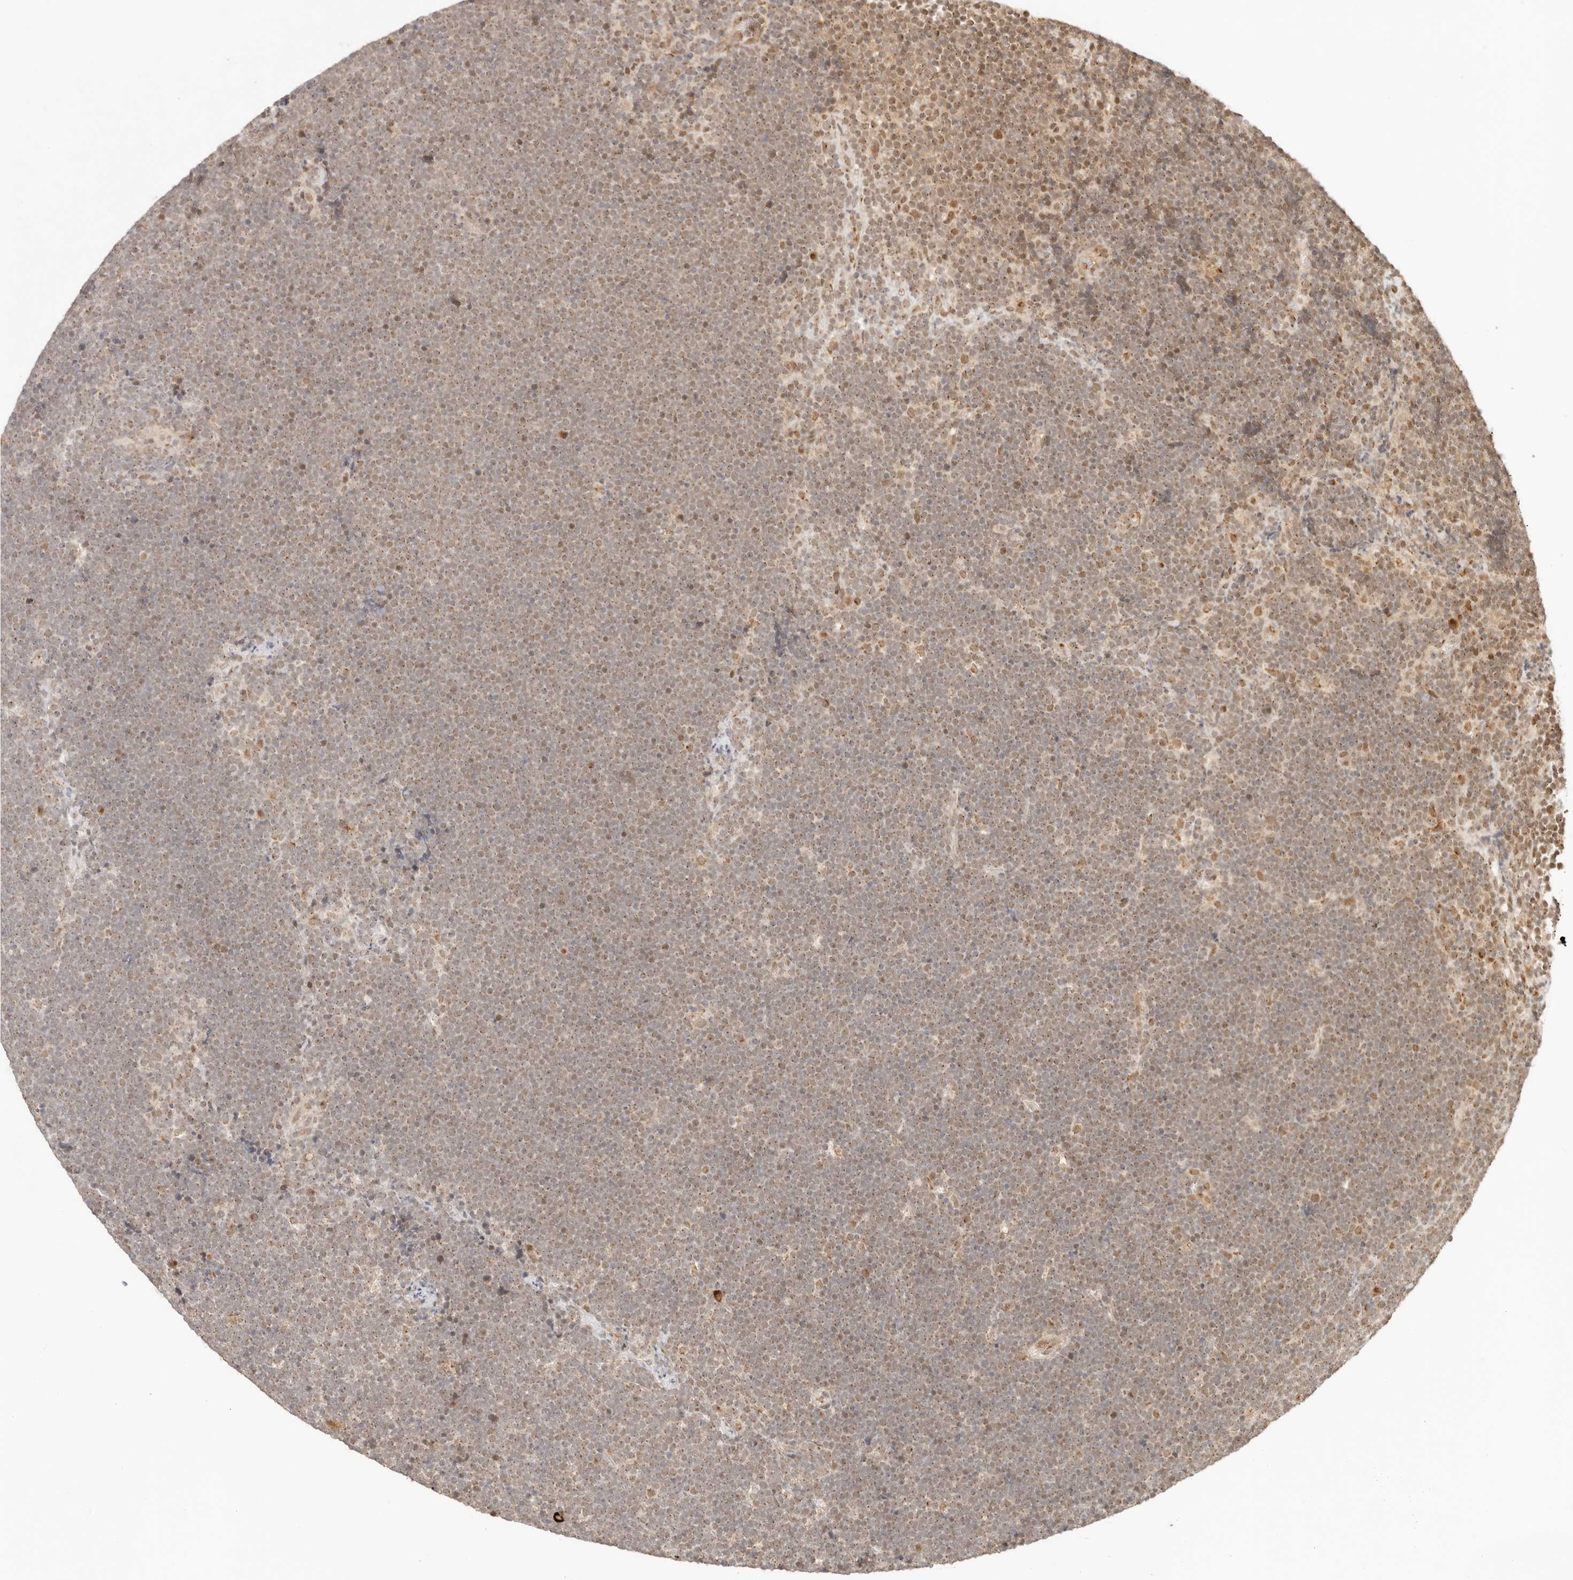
{"staining": {"intensity": "moderate", "quantity": ">75%", "location": "cytoplasmic/membranous,nuclear"}, "tissue": "lymphoma", "cell_type": "Tumor cells", "image_type": "cancer", "snomed": [{"axis": "morphology", "description": "Malignant lymphoma, non-Hodgkin's type, High grade"}, {"axis": "topography", "description": "Lymph node"}], "caption": "A photomicrograph of lymphoma stained for a protein exhibits moderate cytoplasmic/membranous and nuclear brown staining in tumor cells.", "gene": "INTS11", "patient": {"sex": "male", "age": 13}}